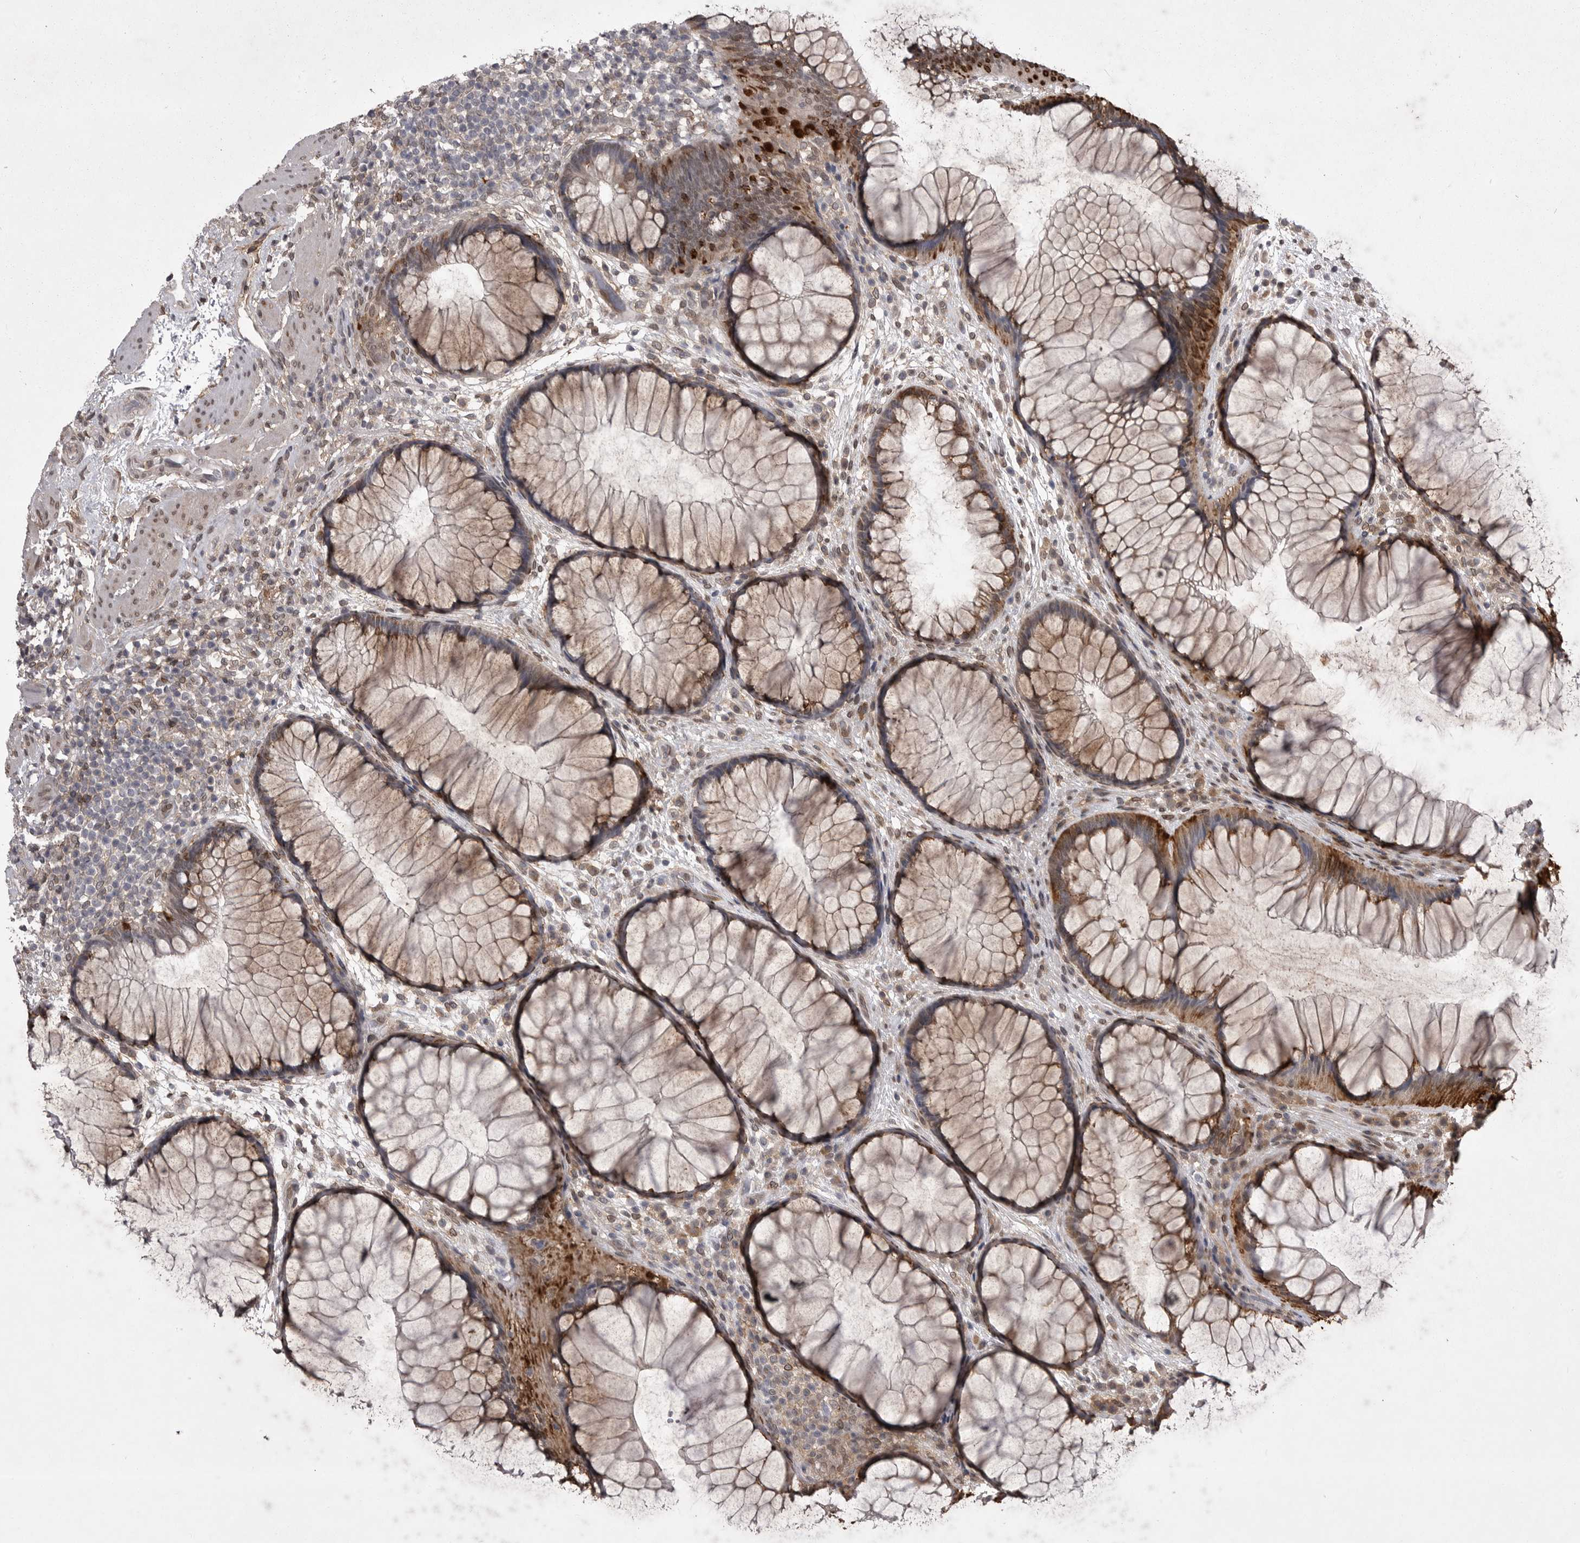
{"staining": {"intensity": "strong", "quantity": "25%-75%", "location": "cytoplasmic/membranous"}, "tissue": "rectum", "cell_type": "Glandular cells", "image_type": "normal", "snomed": [{"axis": "morphology", "description": "Normal tissue, NOS"}, {"axis": "topography", "description": "Rectum"}], "caption": "IHC (DAB) staining of normal rectum reveals strong cytoplasmic/membranous protein positivity in about 25%-75% of glandular cells. The staining was performed using DAB (3,3'-diaminobenzidine), with brown indicating positive protein expression. Nuclei are stained blue with hematoxylin.", "gene": "ABL1", "patient": {"sex": "male", "age": 51}}